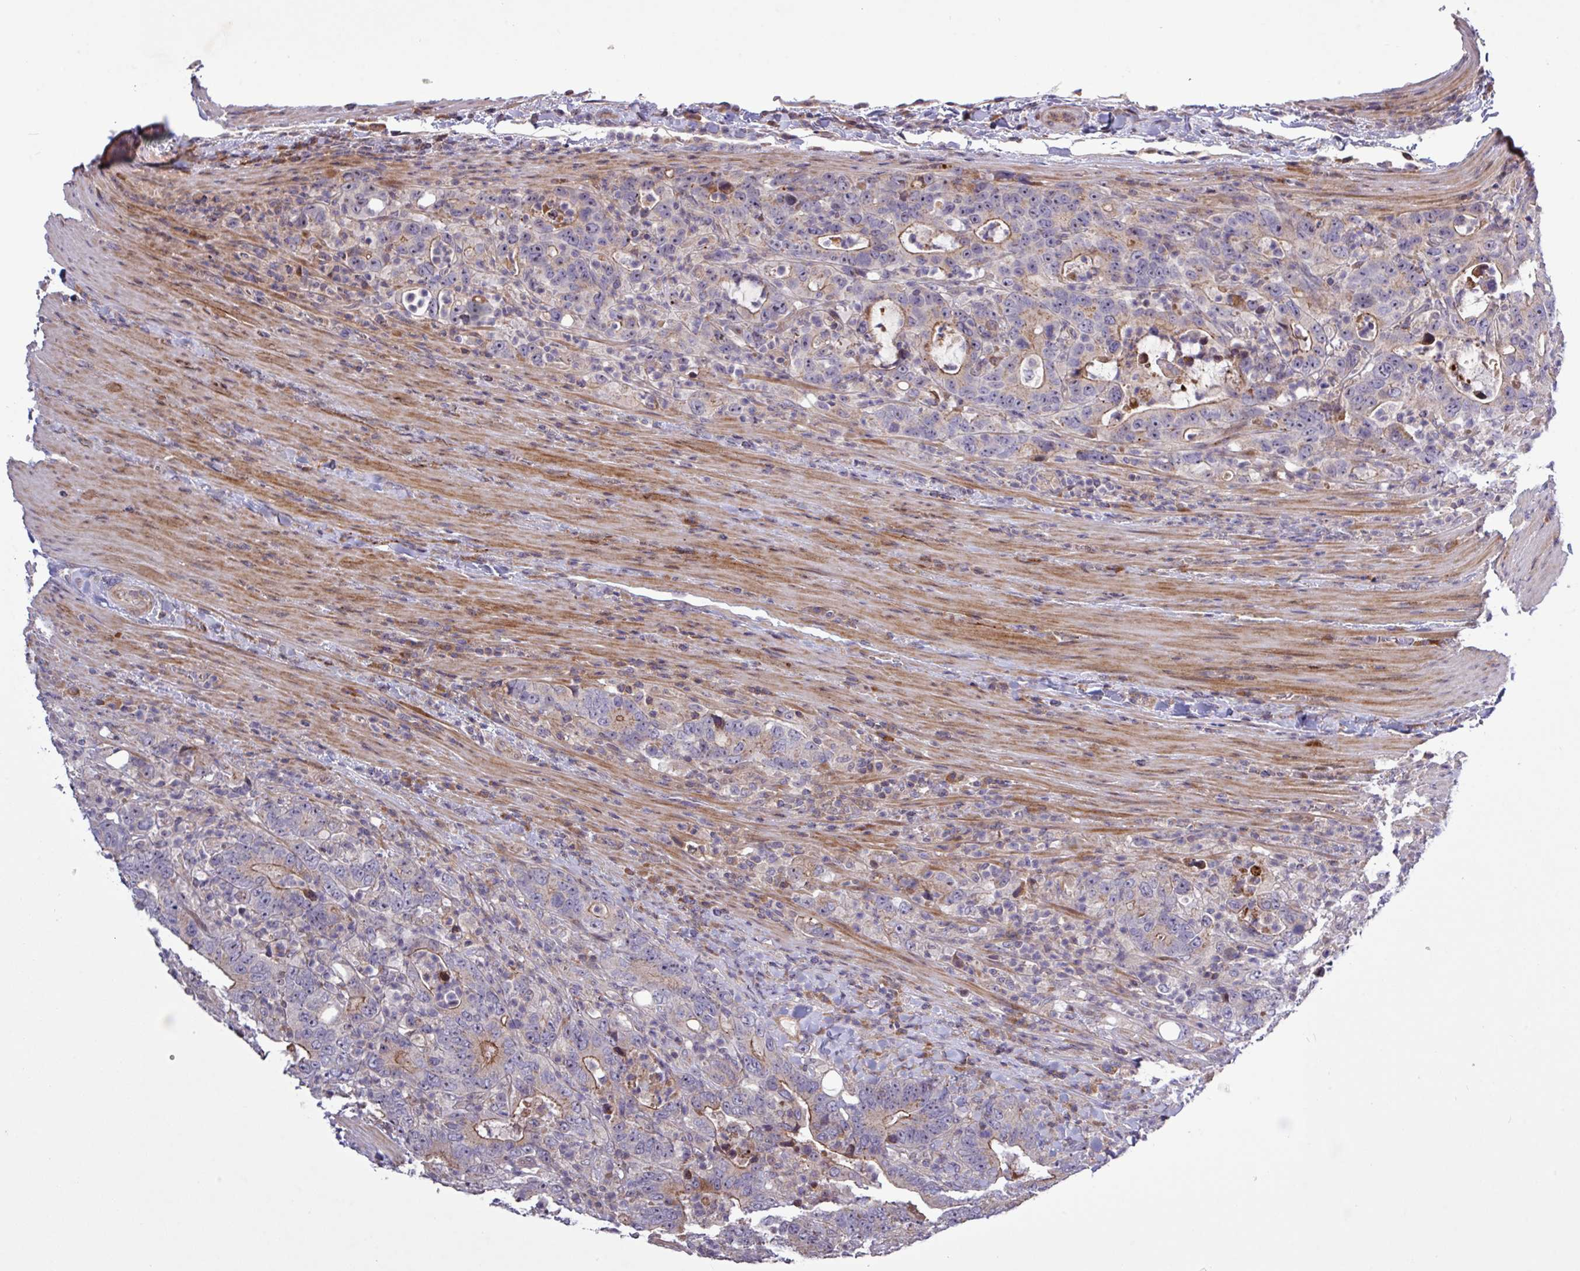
{"staining": {"intensity": "moderate", "quantity": "<25%", "location": "cytoplasmic/membranous"}, "tissue": "colorectal cancer", "cell_type": "Tumor cells", "image_type": "cancer", "snomed": [{"axis": "morphology", "description": "Adenocarcinoma, NOS"}, {"axis": "topography", "description": "Colon"}], "caption": "Colorectal adenocarcinoma stained for a protein (brown) reveals moderate cytoplasmic/membranous positive expression in approximately <25% of tumor cells.", "gene": "TNFSF12", "patient": {"sex": "female", "age": 75}}